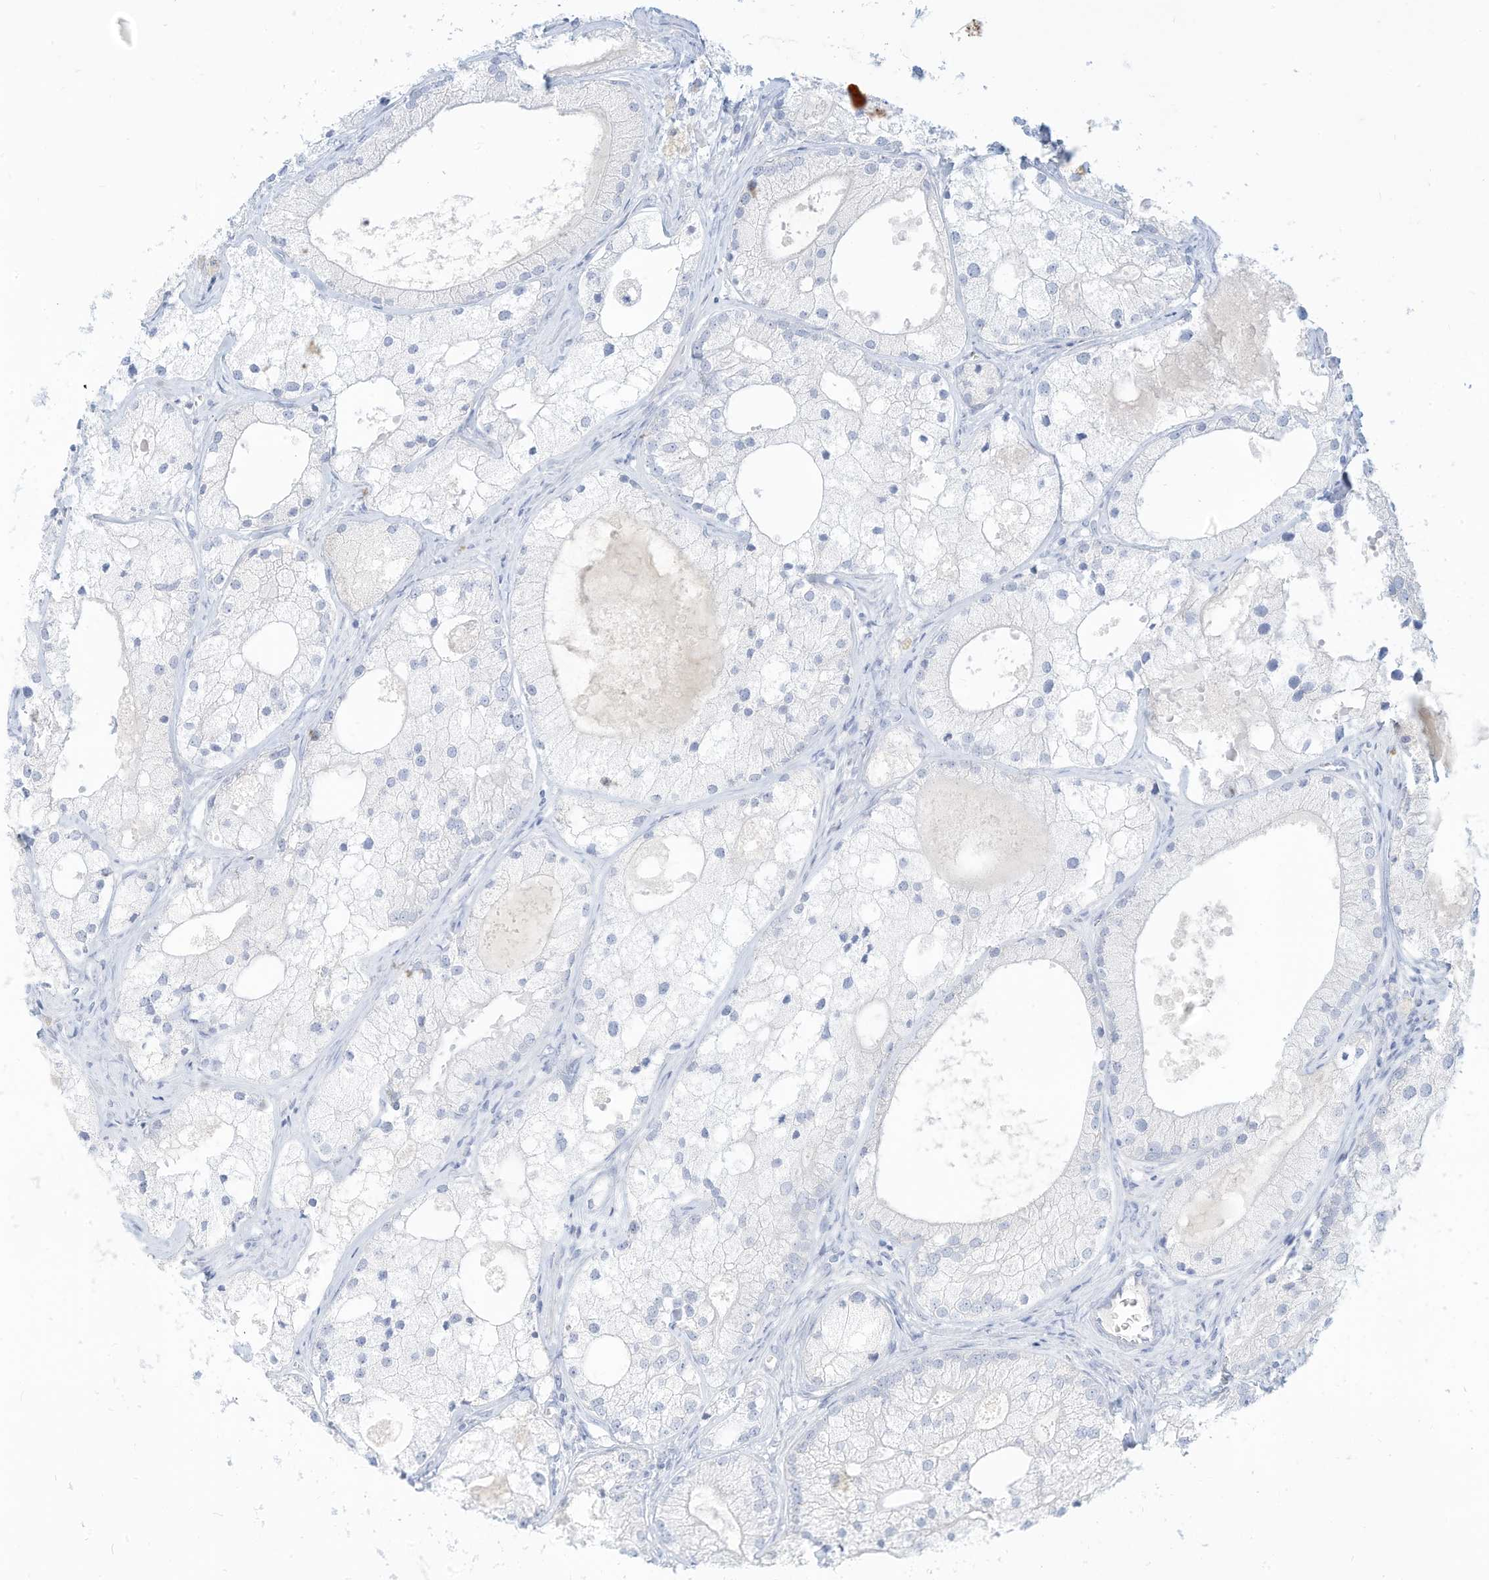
{"staining": {"intensity": "negative", "quantity": "none", "location": "none"}, "tissue": "prostate cancer", "cell_type": "Tumor cells", "image_type": "cancer", "snomed": [{"axis": "morphology", "description": "Adenocarcinoma, Low grade"}, {"axis": "topography", "description": "Prostate"}], "caption": "Histopathology image shows no protein expression in tumor cells of prostate cancer tissue.", "gene": "SPOCD1", "patient": {"sex": "male", "age": 69}}